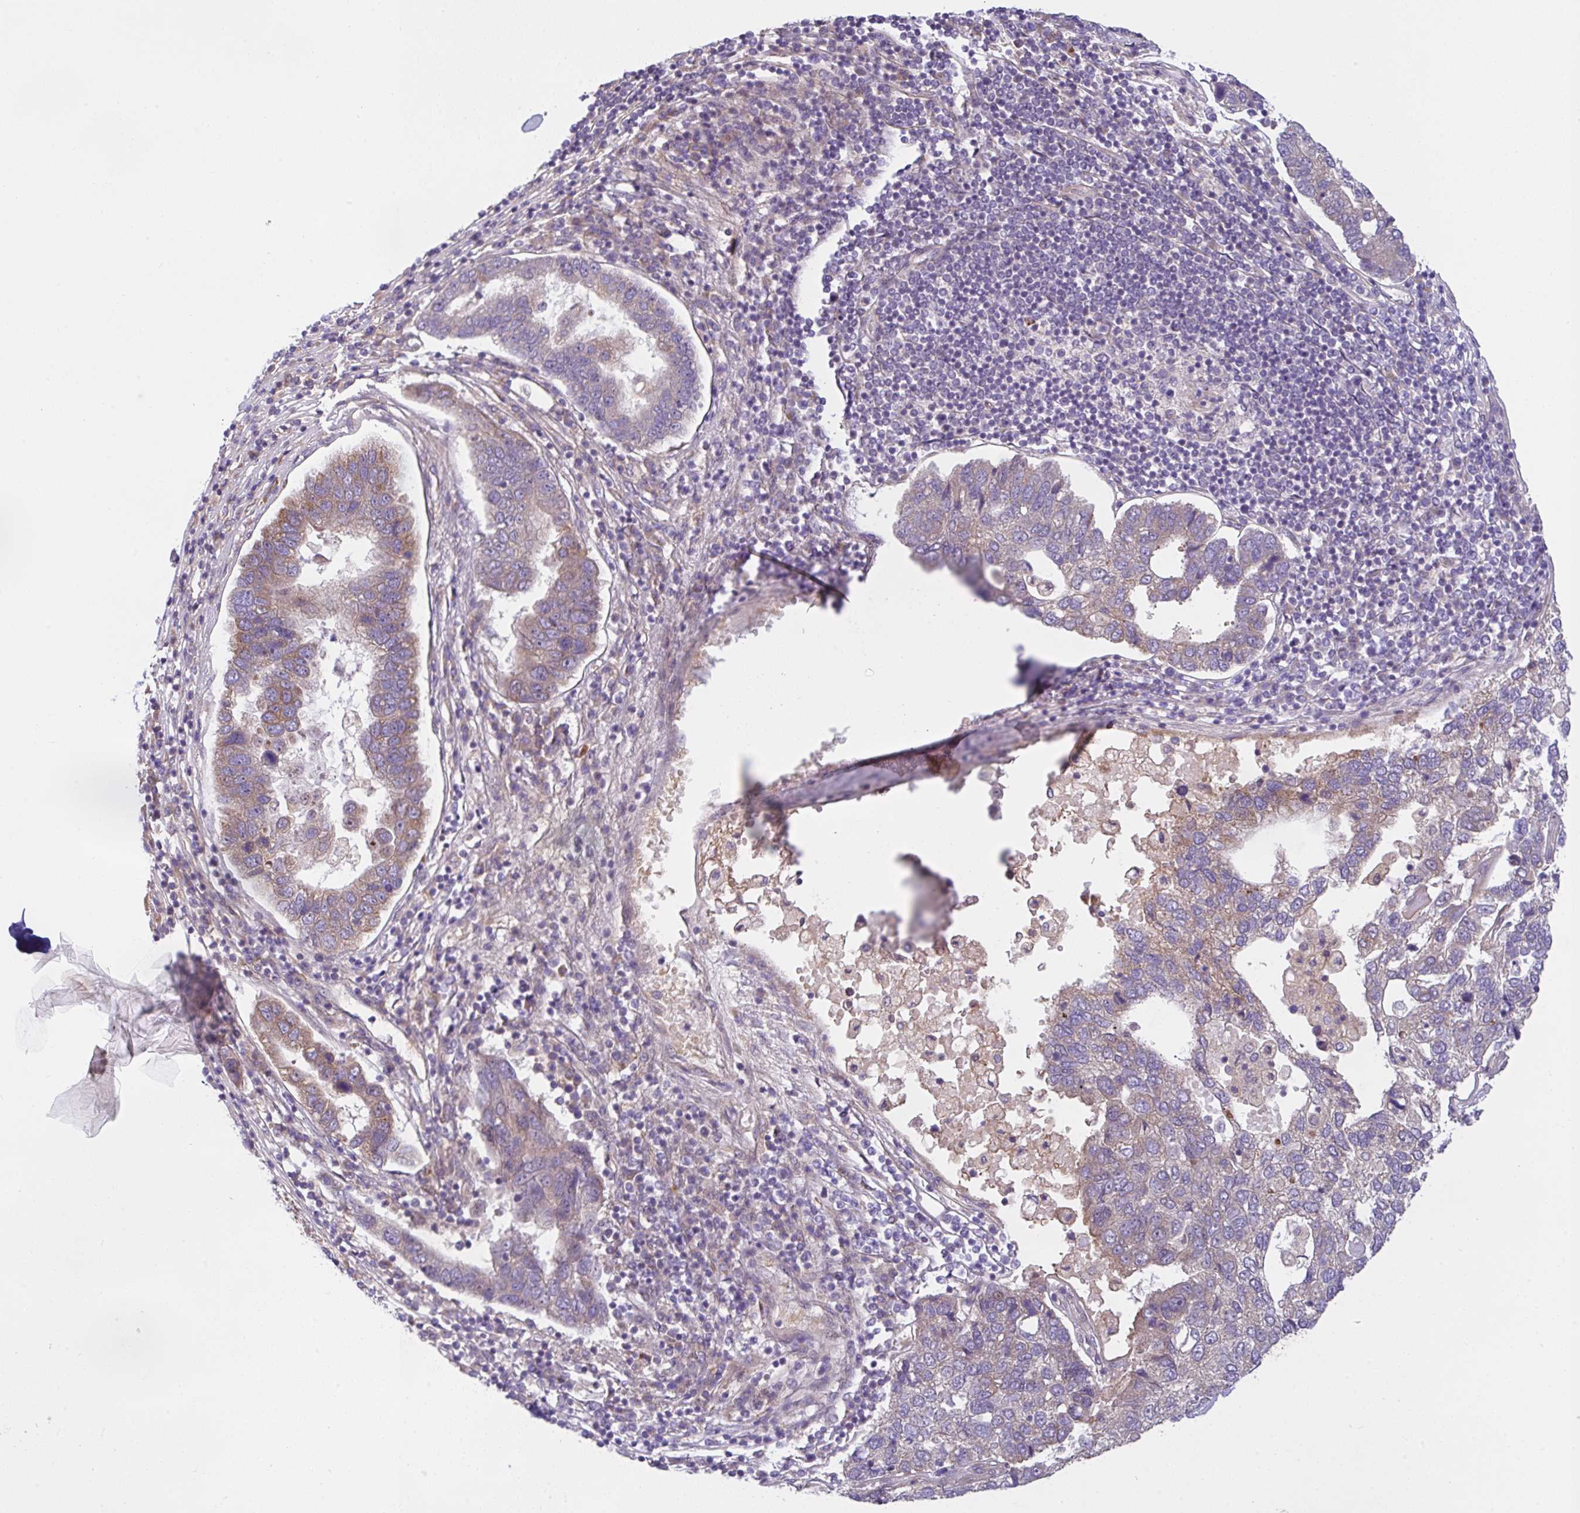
{"staining": {"intensity": "moderate", "quantity": "25%-75%", "location": "cytoplasmic/membranous"}, "tissue": "pancreatic cancer", "cell_type": "Tumor cells", "image_type": "cancer", "snomed": [{"axis": "morphology", "description": "Adenocarcinoma, NOS"}, {"axis": "topography", "description": "Pancreas"}], "caption": "Protein analysis of pancreatic adenocarcinoma tissue reveals moderate cytoplasmic/membranous positivity in about 25%-75% of tumor cells.", "gene": "UBE4A", "patient": {"sex": "female", "age": 61}}